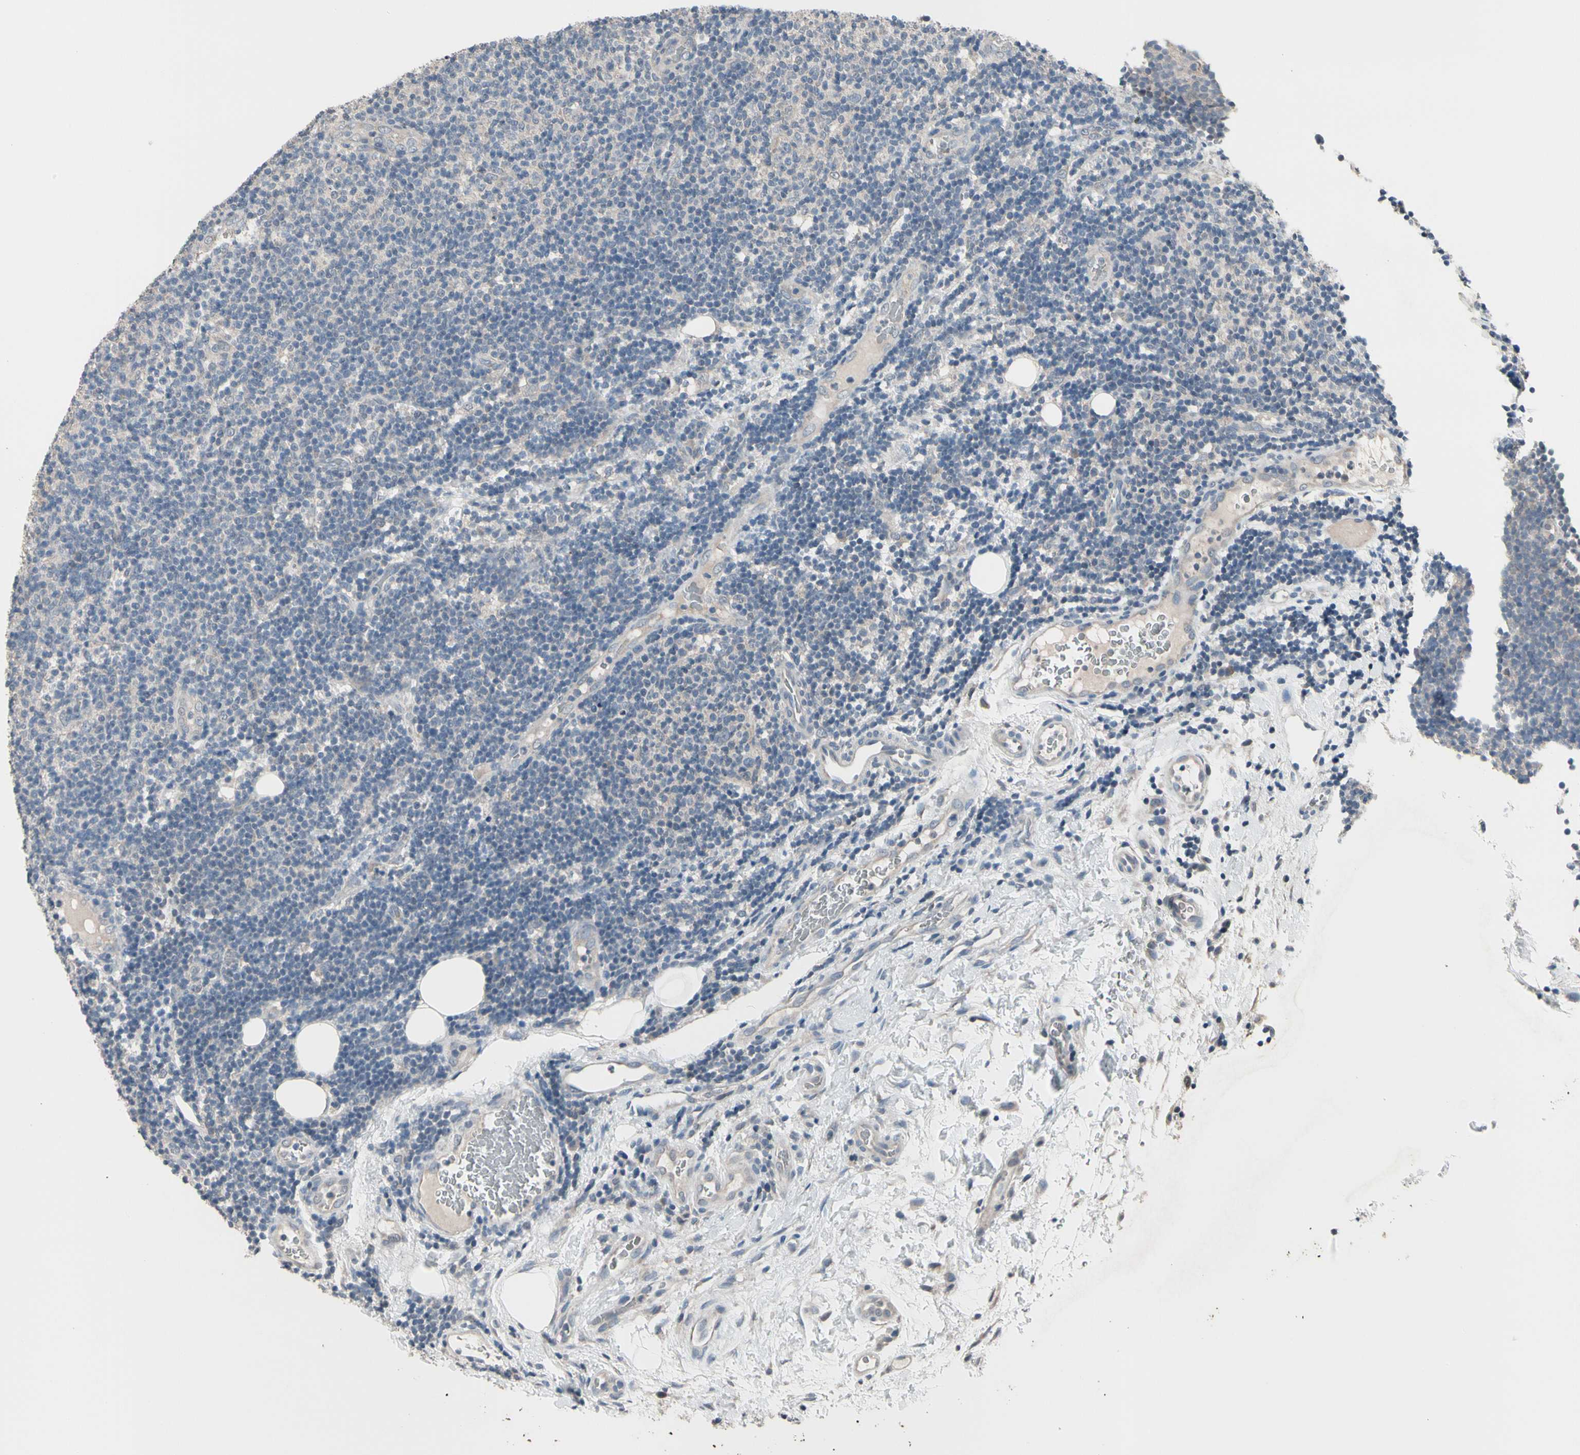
{"staining": {"intensity": "negative", "quantity": "none", "location": "none"}, "tissue": "lymphoma", "cell_type": "Tumor cells", "image_type": "cancer", "snomed": [{"axis": "morphology", "description": "Malignant lymphoma, non-Hodgkin's type, Low grade"}, {"axis": "topography", "description": "Lymph node"}], "caption": "Tumor cells are negative for brown protein staining in lymphoma.", "gene": "SV2A", "patient": {"sex": "male", "age": 83}}